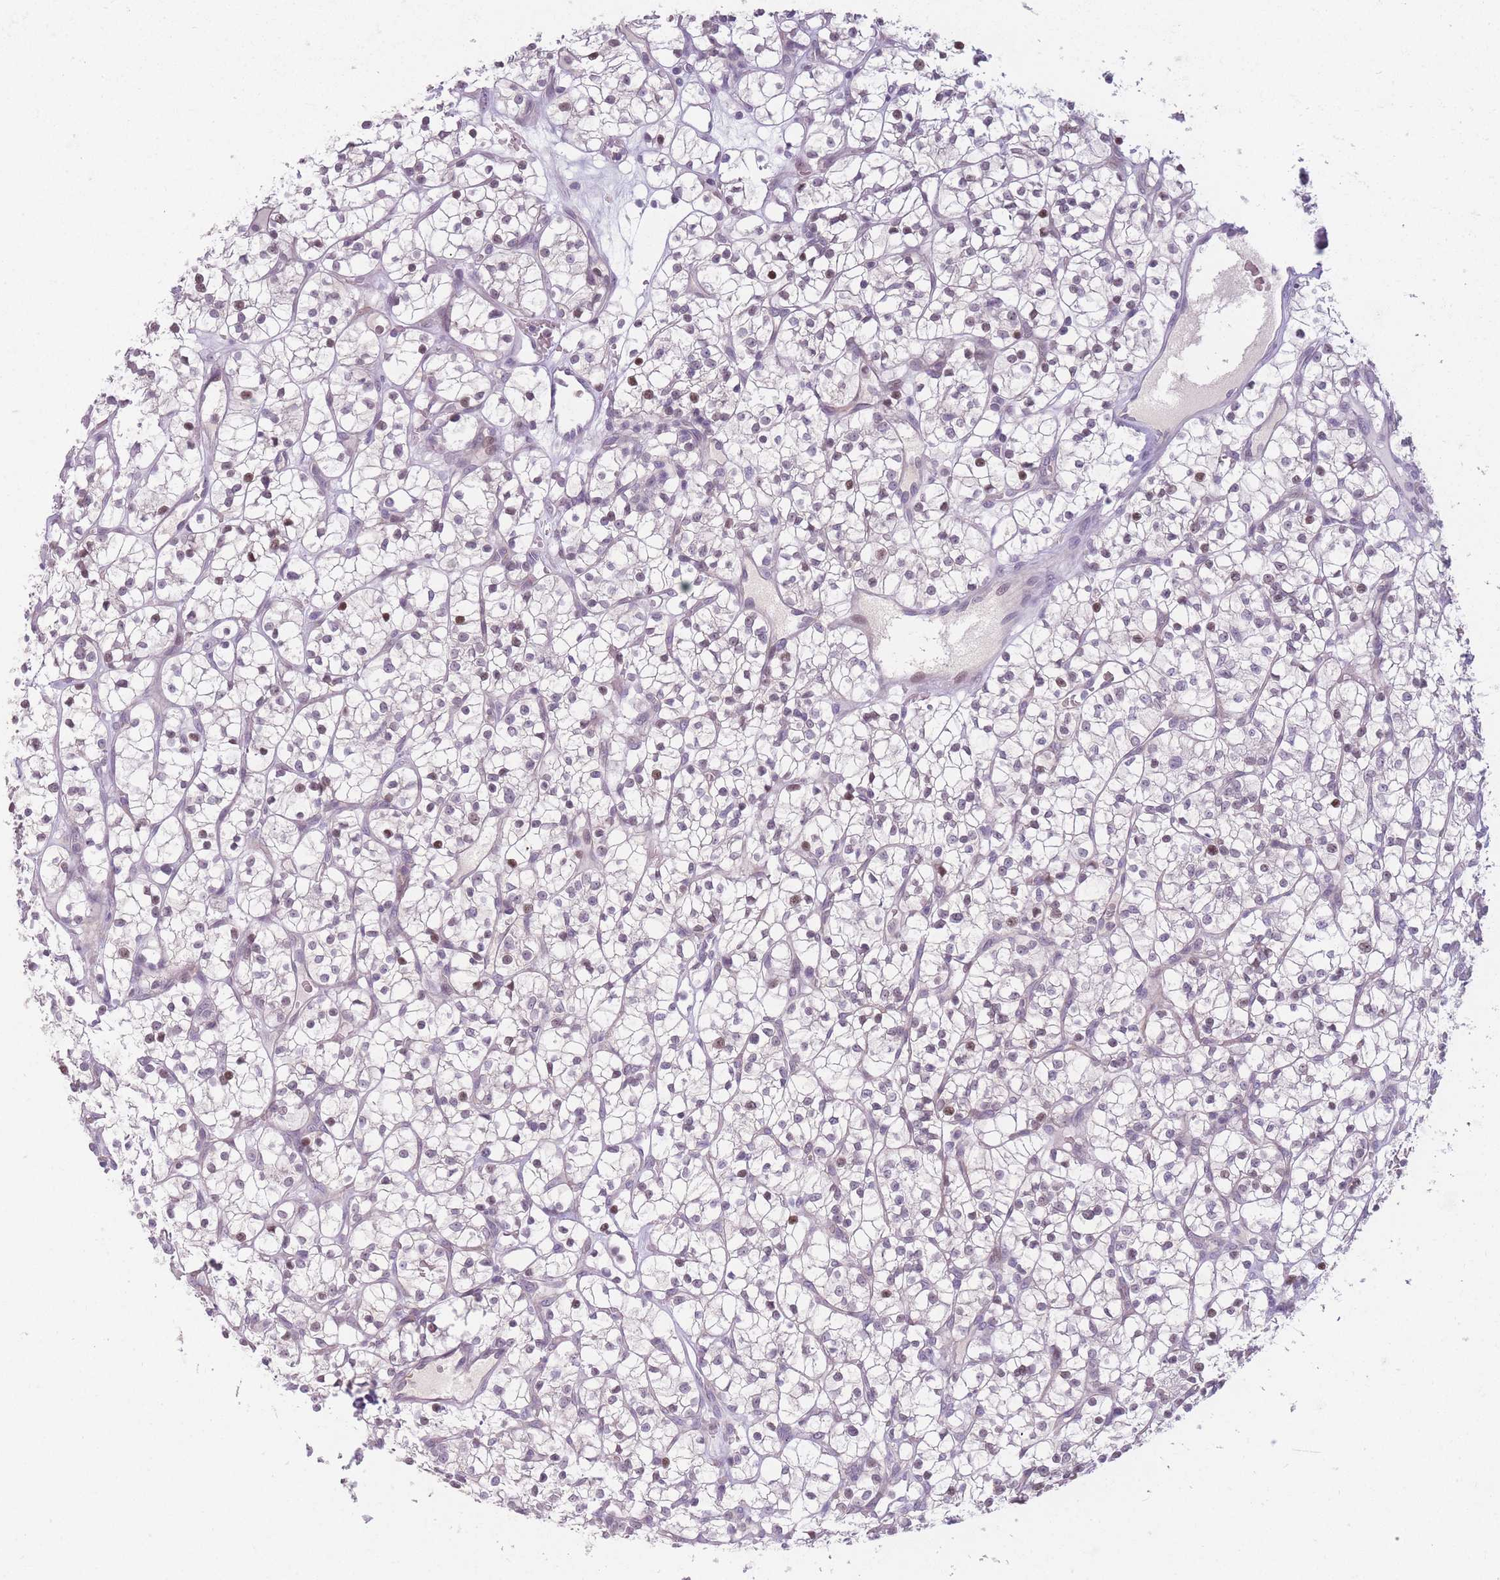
{"staining": {"intensity": "moderate", "quantity": "<25%", "location": "nuclear"}, "tissue": "renal cancer", "cell_type": "Tumor cells", "image_type": "cancer", "snomed": [{"axis": "morphology", "description": "Adenocarcinoma, NOS"}, {"axis": "topography", "description": "Kidney"}], "caption": "Approximately <25% of tumor cells in human renal cancer reveal moderate nuclear protein expression as visualized by brown immunohistochemical staining.", "gene": "ZNF439", "patient": {"sex": "female", "age": 64}}